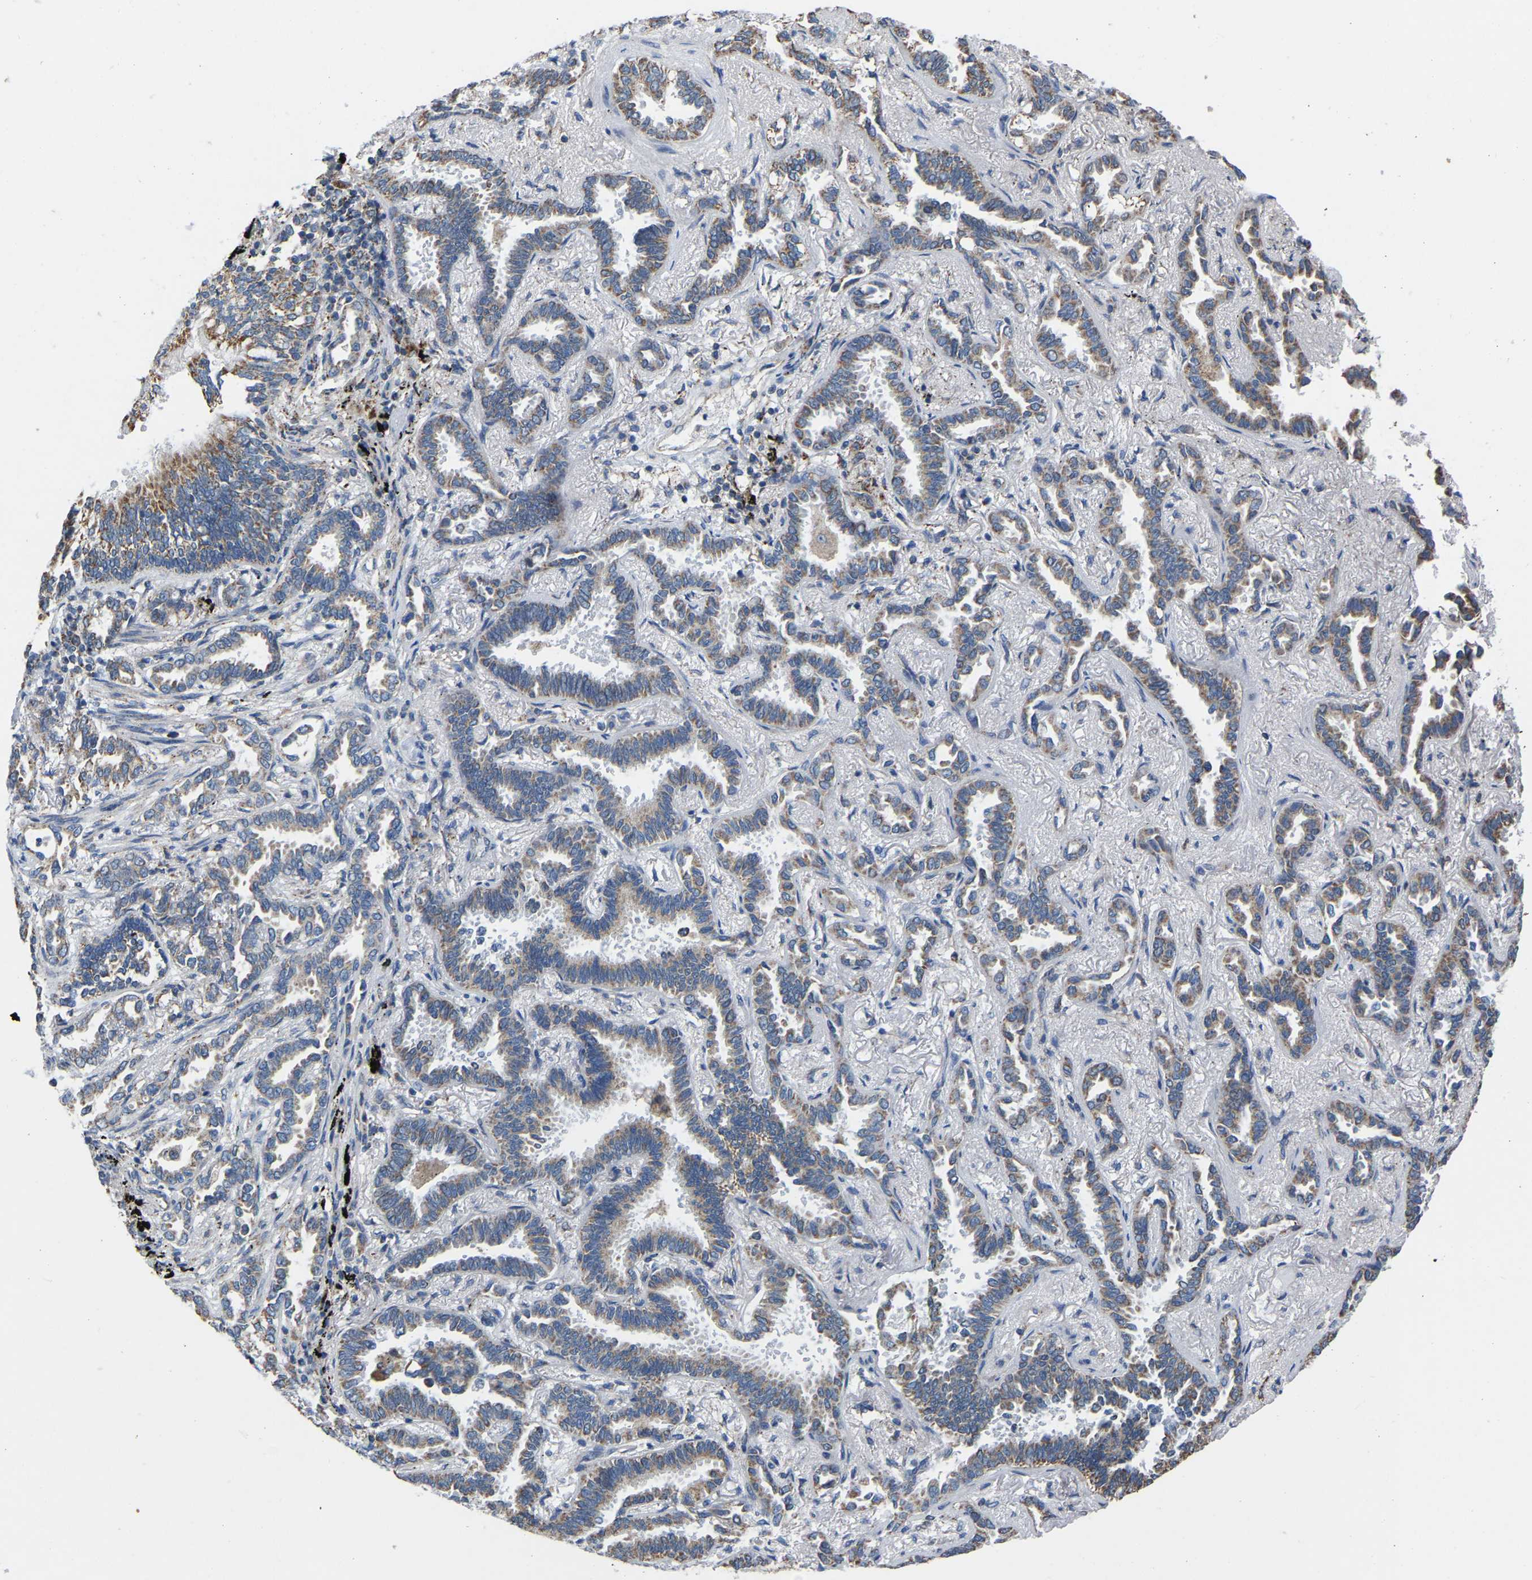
{"staining": {"intensity": "moderate", "quantity": "25%-75%", "location": "cytoplasmic/membranous"}, "tissue": "lung cancer", "cell_type": "Tumor cells", "image_type": "cancer", "snomed": [{"axis": "morphology", "description": "Adenocarcinoma, NOS"}, {"axis": "topography", "description": "Lung"}], "caption": "Immunohistochemical staining of human adenocarcinoma (lung) reveals moderate cytoplasmic/membranous protein positivity in about 25%-75% of tumor cells. (DAB (3,3'-diaminobenzidine) IHC, brown staining for protein, blue staining for nuclei).", "gene": "BCL10", "patient": {"sex": "male", "age": 59}}